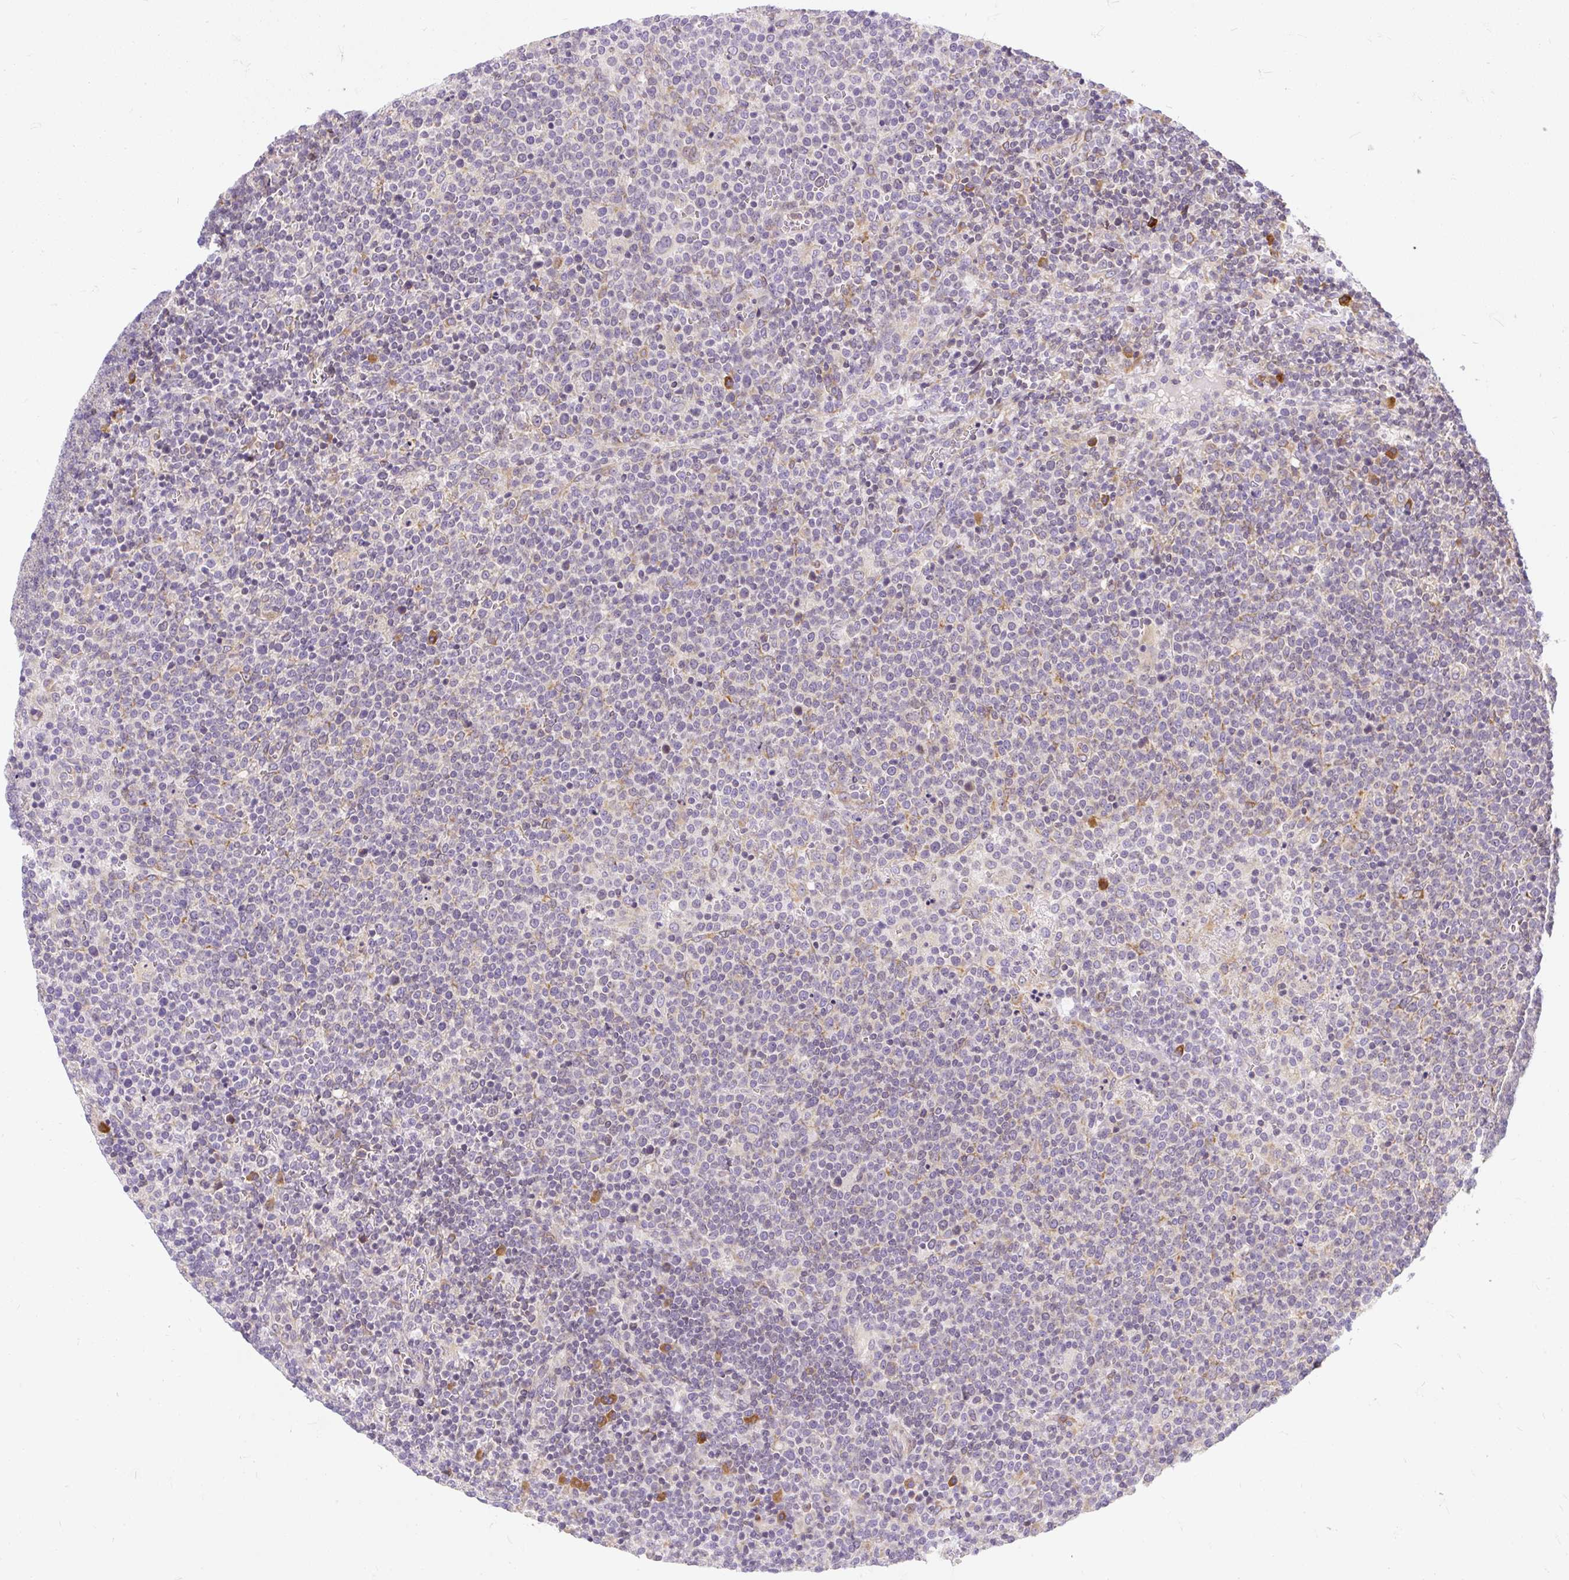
{"staining": {"intensity": "negative", "quantity": "none", "location": "none"}, "tissue": "lymphoma", "cell_type": "Tumor cells", "image_type": "cancer", "snomed": [{"axis": "morphology", "description": "Malignant lymphoma, non-Hodgkin's type, High grade"}, {"axis": "topography", "description": "Lymph node"}], "caption": "This is a histopathology image of IHC staining of lymphoma, which shows no staining in tumor cells.", "gene": "CYP20A1", "patient": {"sex": "male", "age": 61}}